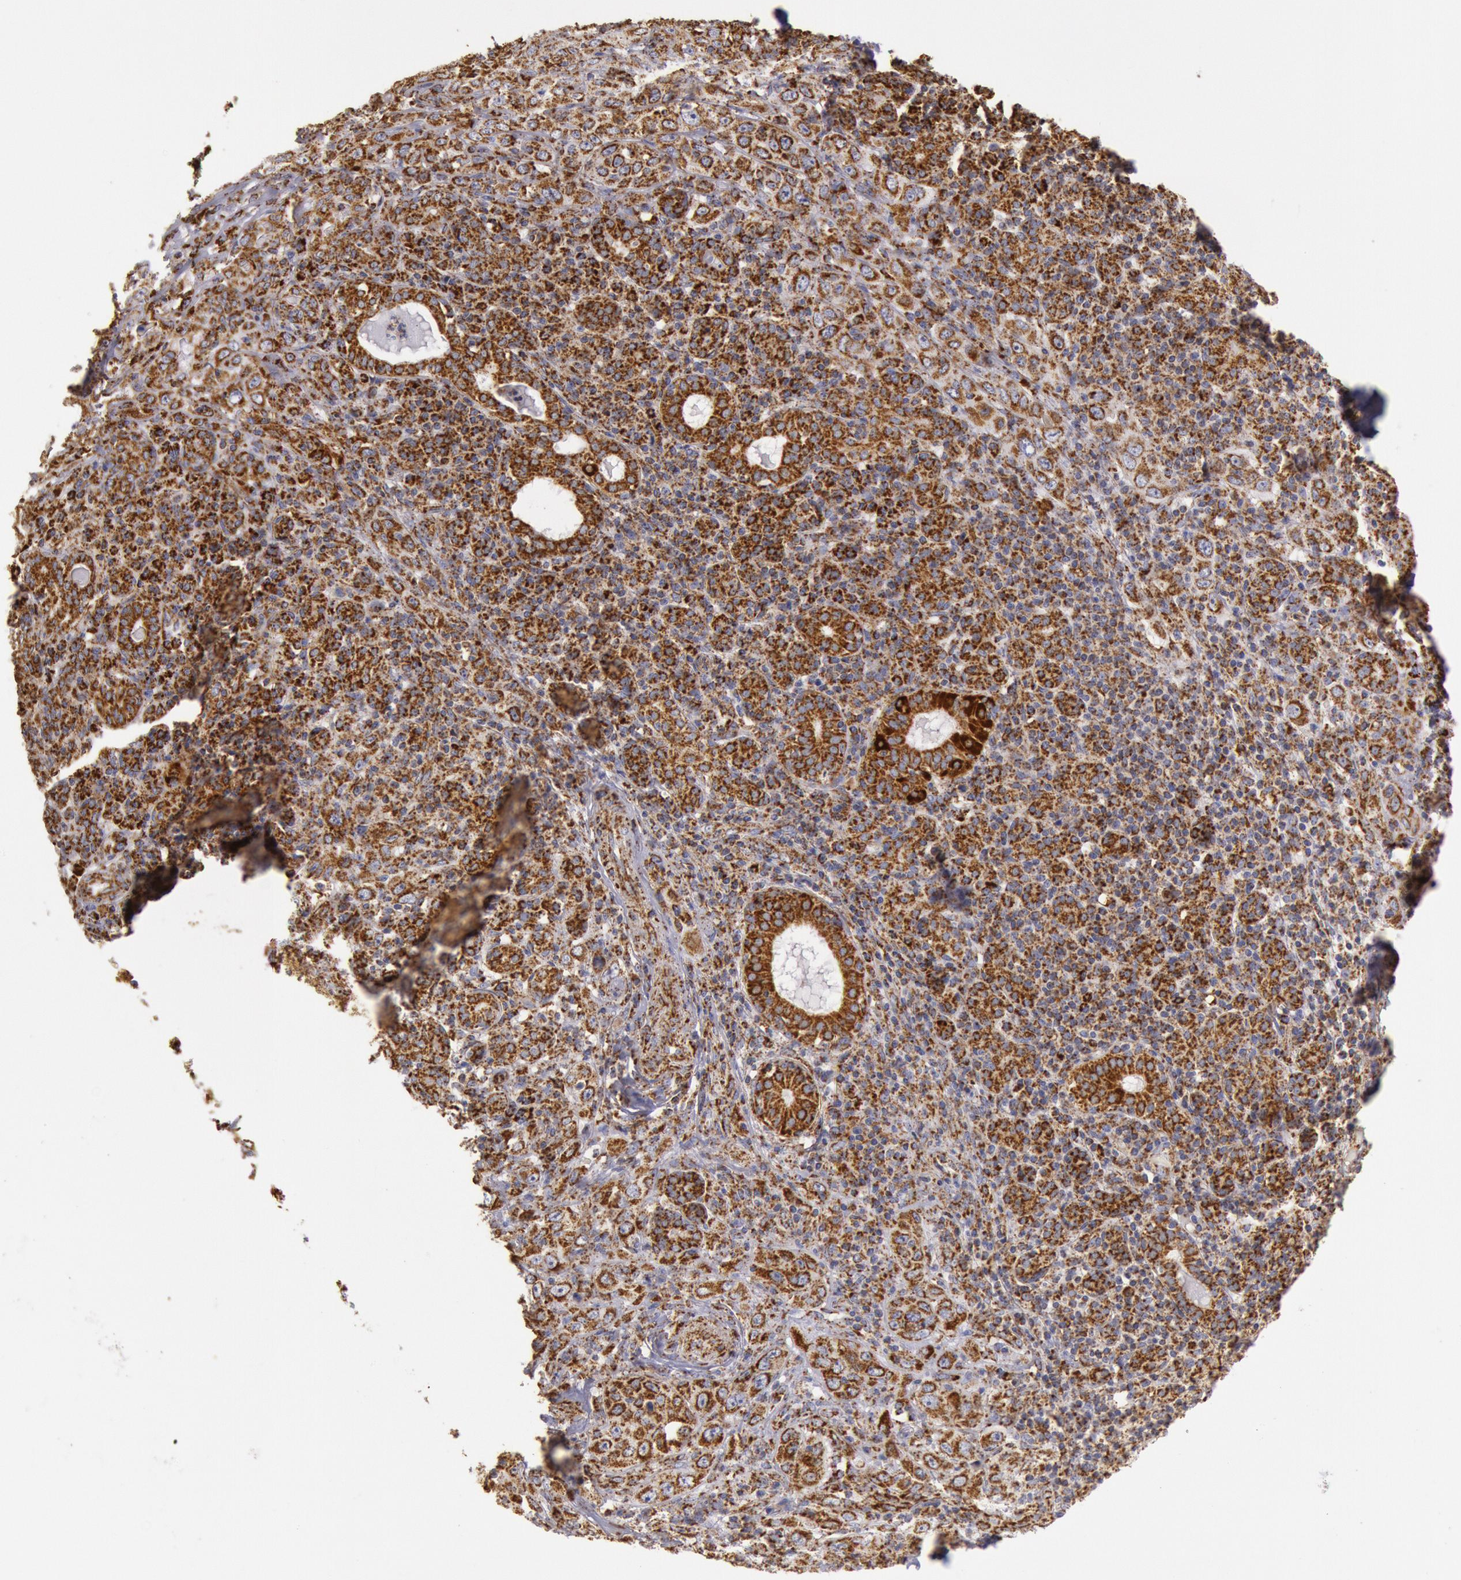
{"staining": {"intensity": "moderate", "quantity": ">75%", "location": "cytoplasmic/membranous"}, "tissue": "skin cancer", "cell_type": "Tumor cells", "image_type": "cancer", "snomed": [{"axis": "morphology", "description": "Squamous cell carcinoma, NOS"}, {"axis": "topography", "description": "Skin"}], "caption": "An immunohistochemistry micrograph of neoplastic tissue is shown. Protein staining in brown labels moderate cytoplasmic/membranous positivity in skin squamous cell carcinoma within tumor cells.", "gene": "CYC1", "patient": {"sex": "male", "age": 84}}